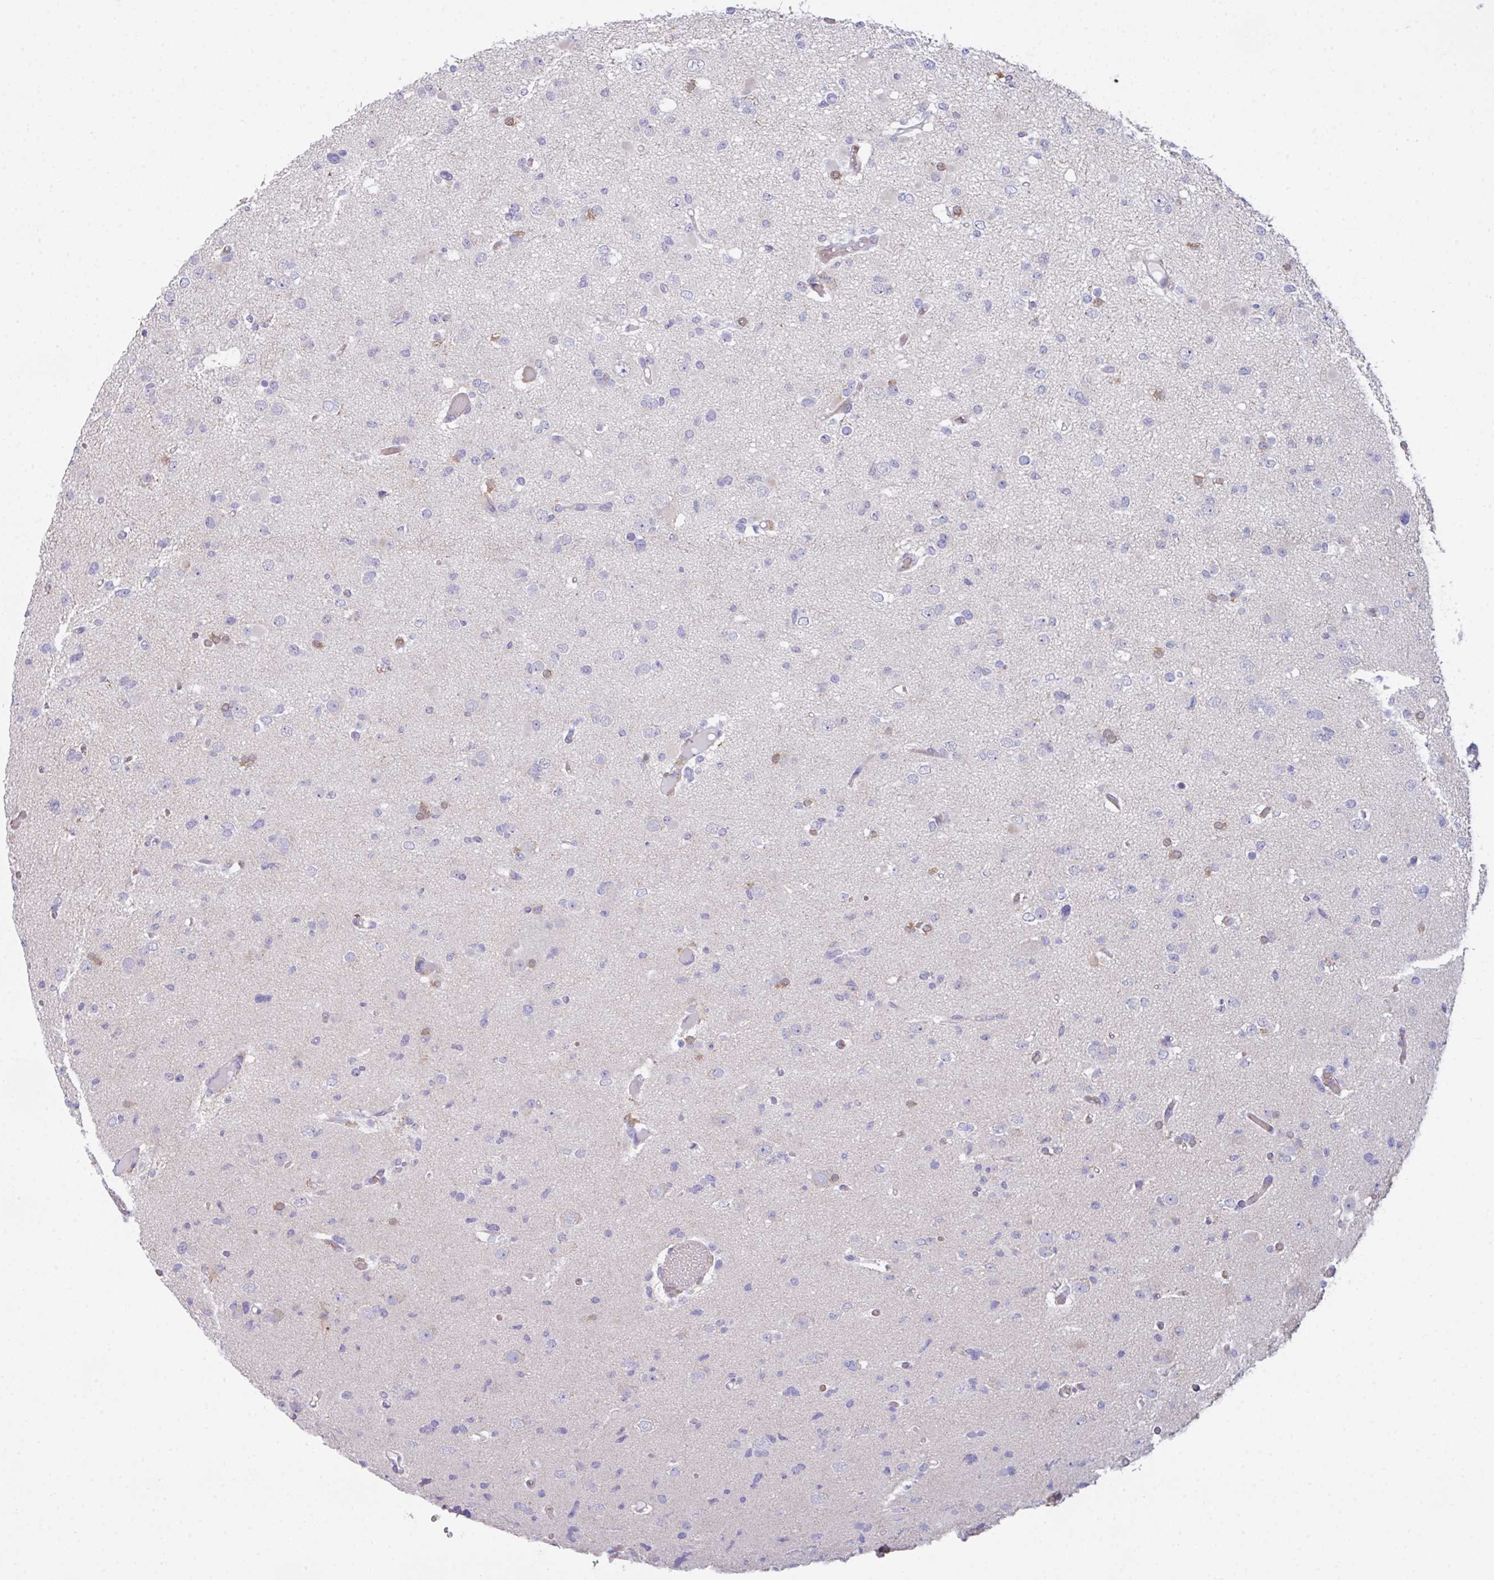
{"staining": {"intensity": "negative", "quantity": "none", "location": "none"}, "tissue": "glioma", "cell_type": "Tumor cells", "image_type": "cancer", "snomed": [{"axis": "morphology", "description": "Glioma, malignant, Low grade"}, {"axis": "topography", "description": "Brain"}], "caption": "Malignant low-grade glioma stained for a protein using immunohistochemistry (IHC) exhibits no positivity tumor cells.", "gene": "TFAP2C", "patient": {"sex": "female", "age": 22}}